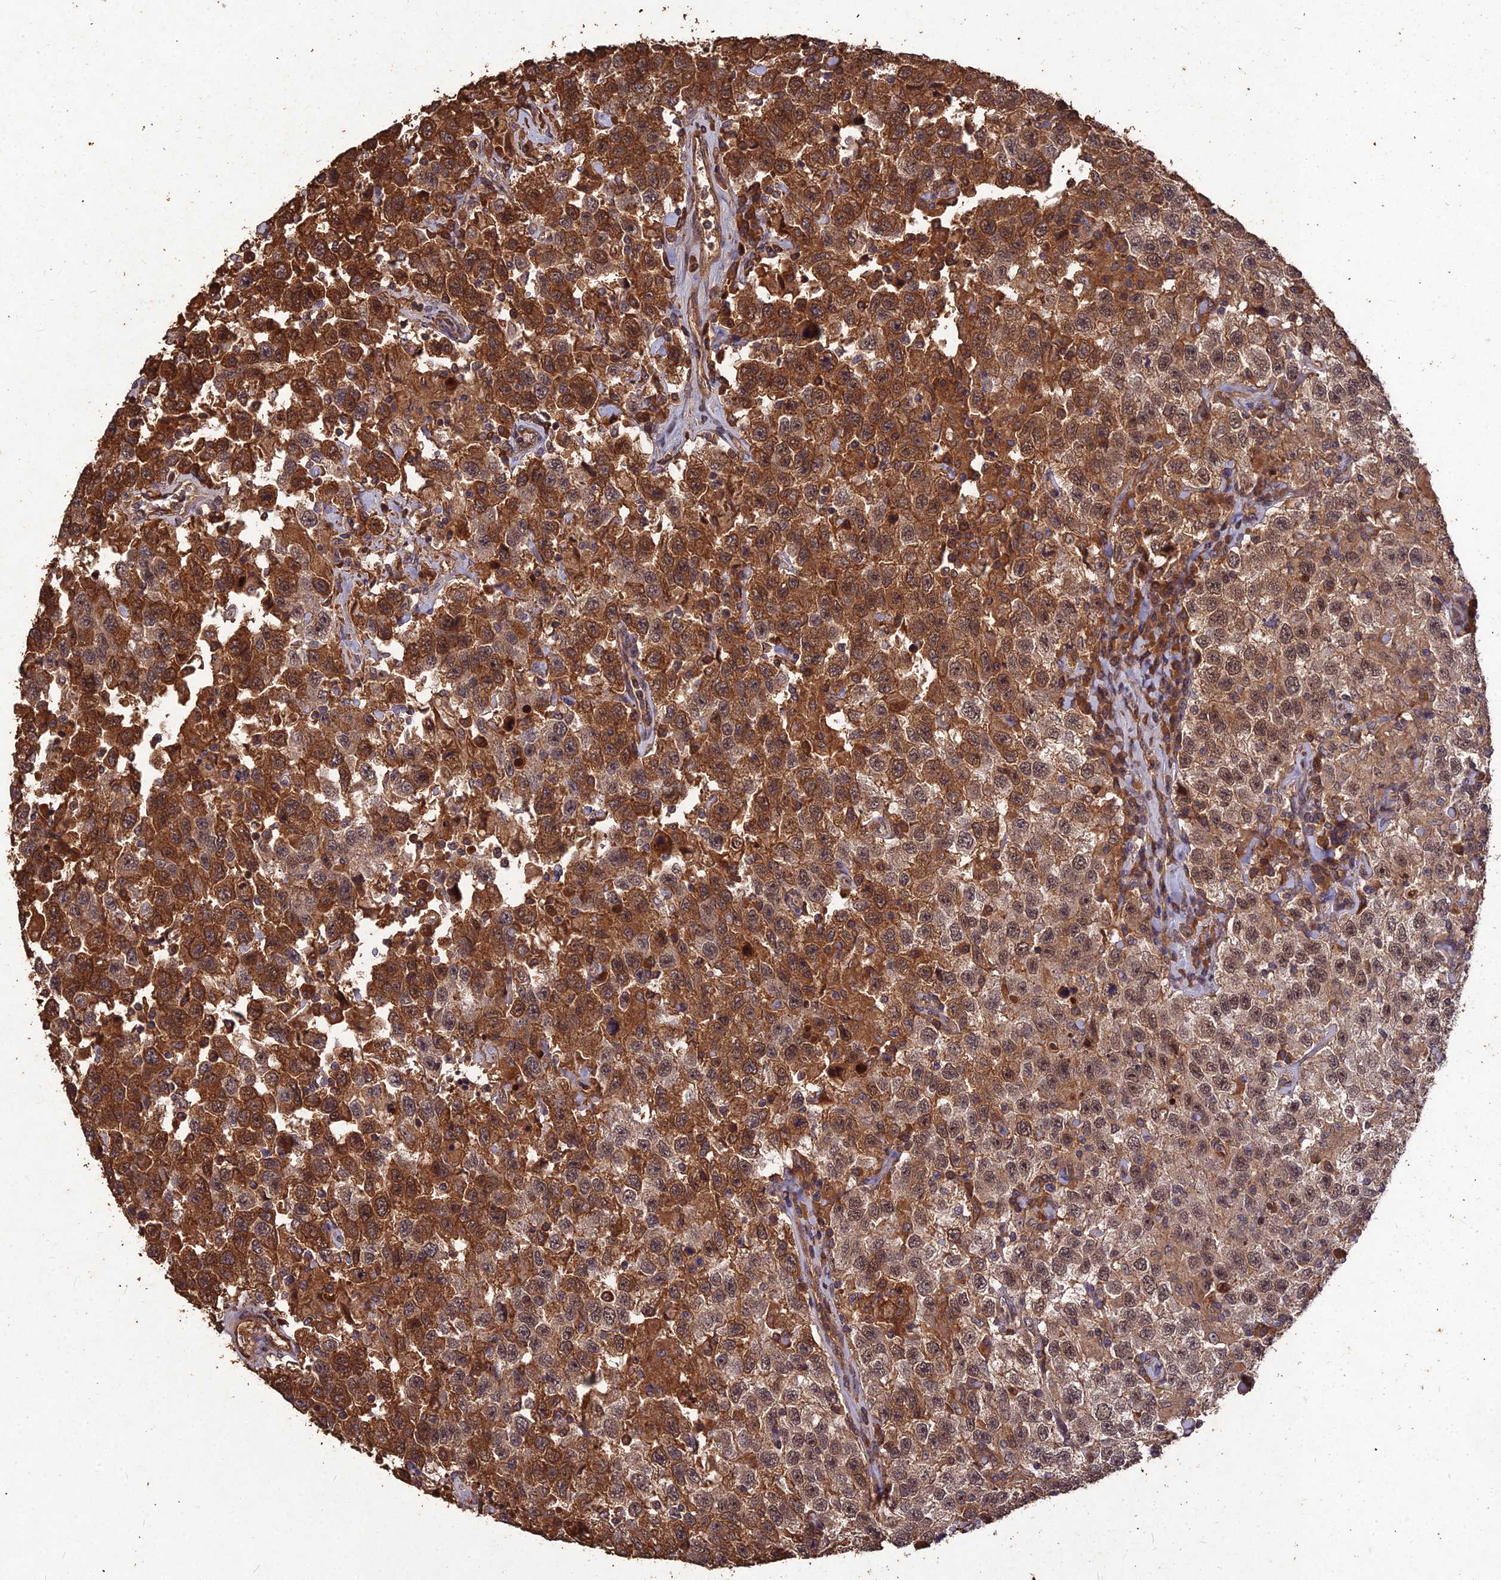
{"staining": {"intensity": "strong", "quantity": ">75%", "location": "cytoplasmic/membranous,nuclear"}, "tissue": "testis cancer", "cell_type": "Tumor cells", "image_type": "cancer", "snomed": [{"axis": "morphology", "description": "Seminoma, NOS"}, {"axis": "topography", "description": "Testis"}], "caption": "Protein expression analysis of human testis cancer (seminoma) reveals strong cytoplasmic/membranous and nuclear staining in about >75% of tumor cells.", "gene": "SYMPK", "patient": {"sex": "male", "age": 41}}